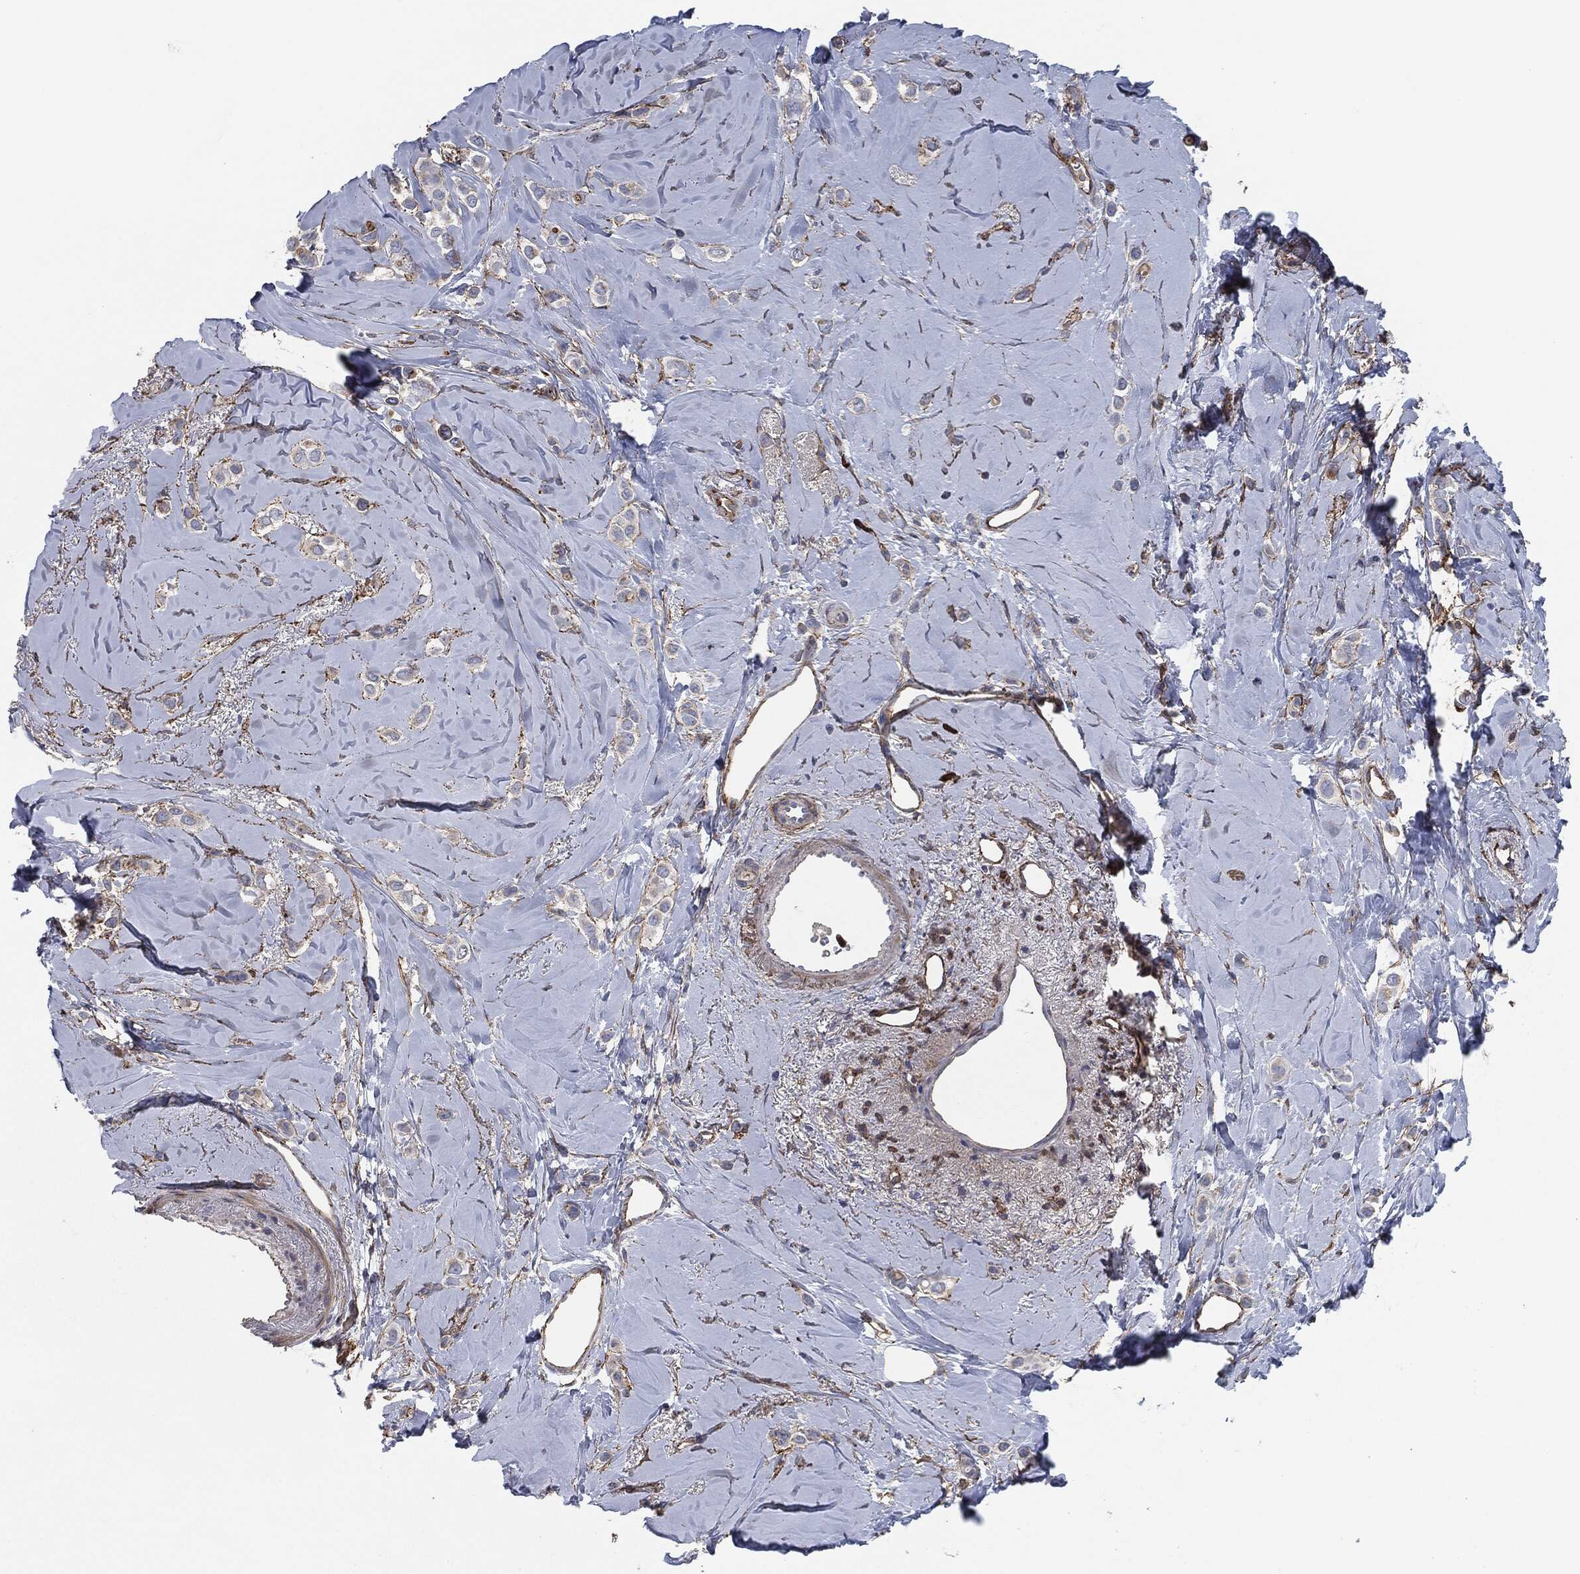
{"staining": {"intensity": "negative", "quantity": "none", "location": "none"}, "tissue": "breast cancer", "cell_type": "Tumor cells", "image_type": "cancer", "snomed": [{"axis": "morphology", "description": "Lobular carcinoma"}, {"axis": "topography", "description": "Breast"}], "caption": "A histopathology image of human breast lobular carcinoma is negative for staining in tumor cells.", "gene": "SVIL", "patient": {"sex": "female", "age": 66}}